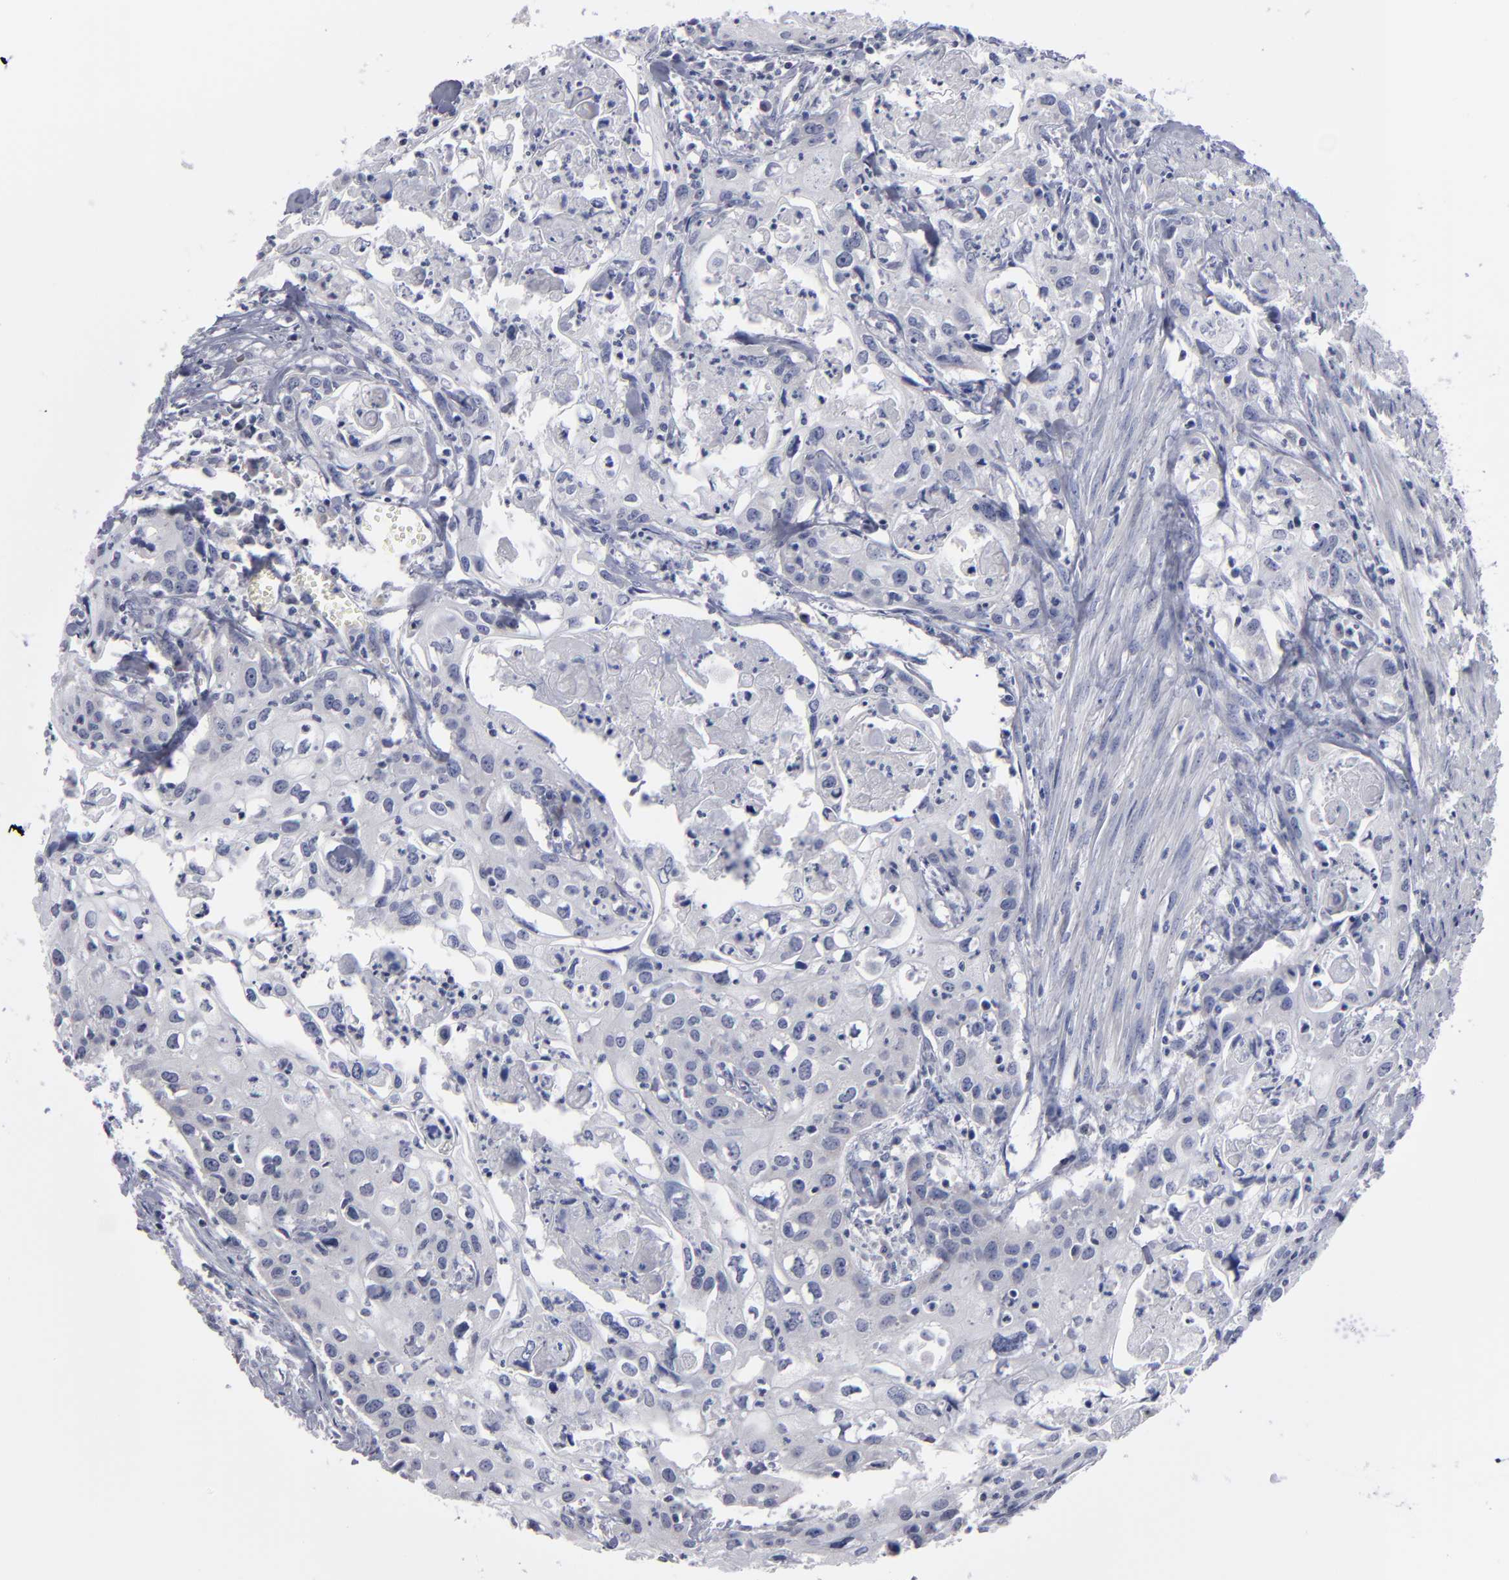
{"staining": {"intensity": "negative", "quantity": "none", "location": "none"}, "tissue": "urothelial cancer", "cell_type": "Tumor cells", "image_type": "cancer", "snomed": [{"axis": "morphology", "description": "Urothelial carcinoma, High grade"}, {"axis": "topography", "description": "Urinary bladder"}], "caption": "Urothelial cancer stained for a protein using IHC demonstrates no positivity tumor cells.", "gene": "RPH3A", "patient": {"sex": "male", "age": 54}}